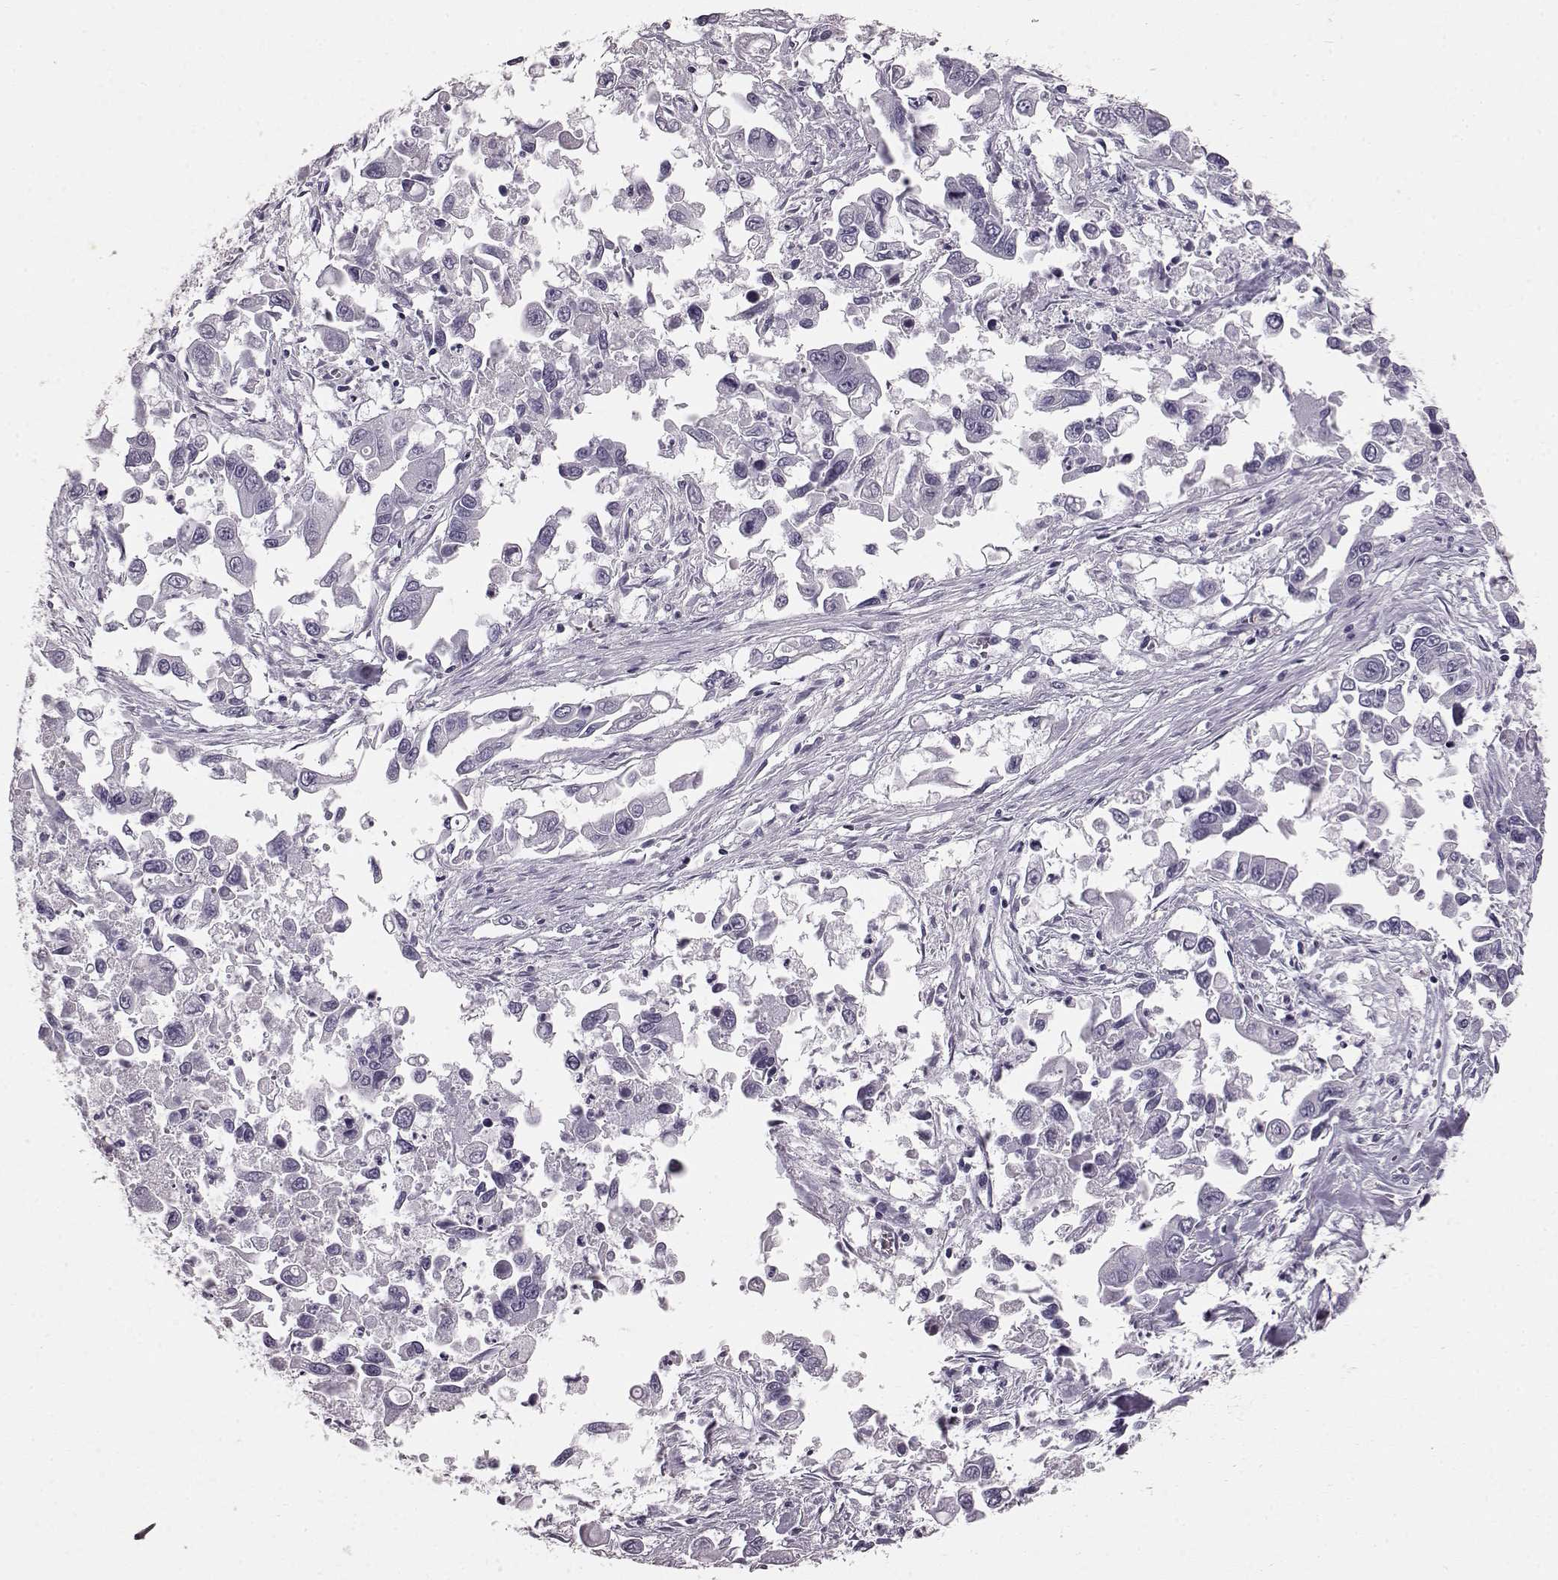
{"staining": {"intensity": "negative", "quantity": "none", "location": "none"}, "tissue": "pancreatic cancer", "cell_type": "Tumor cells", "image_type": "cancer", "snomed": [{"axis": "morphology", "description": "Adenocarcinoma, NOS"}, {"axis": "topography", "description": "Pancreas"}], "caption": "Immunohistochemistry (IHC) photomicrograph of neoplastic tissue: human adenocarcinoma (pancreatic) stained with DAB (3,3'-diaminobenzidine) reveals no significant protein staining in tumor cells.", "gene": "TCHHL1", "patient": {"sex": "female", "age": 83}}